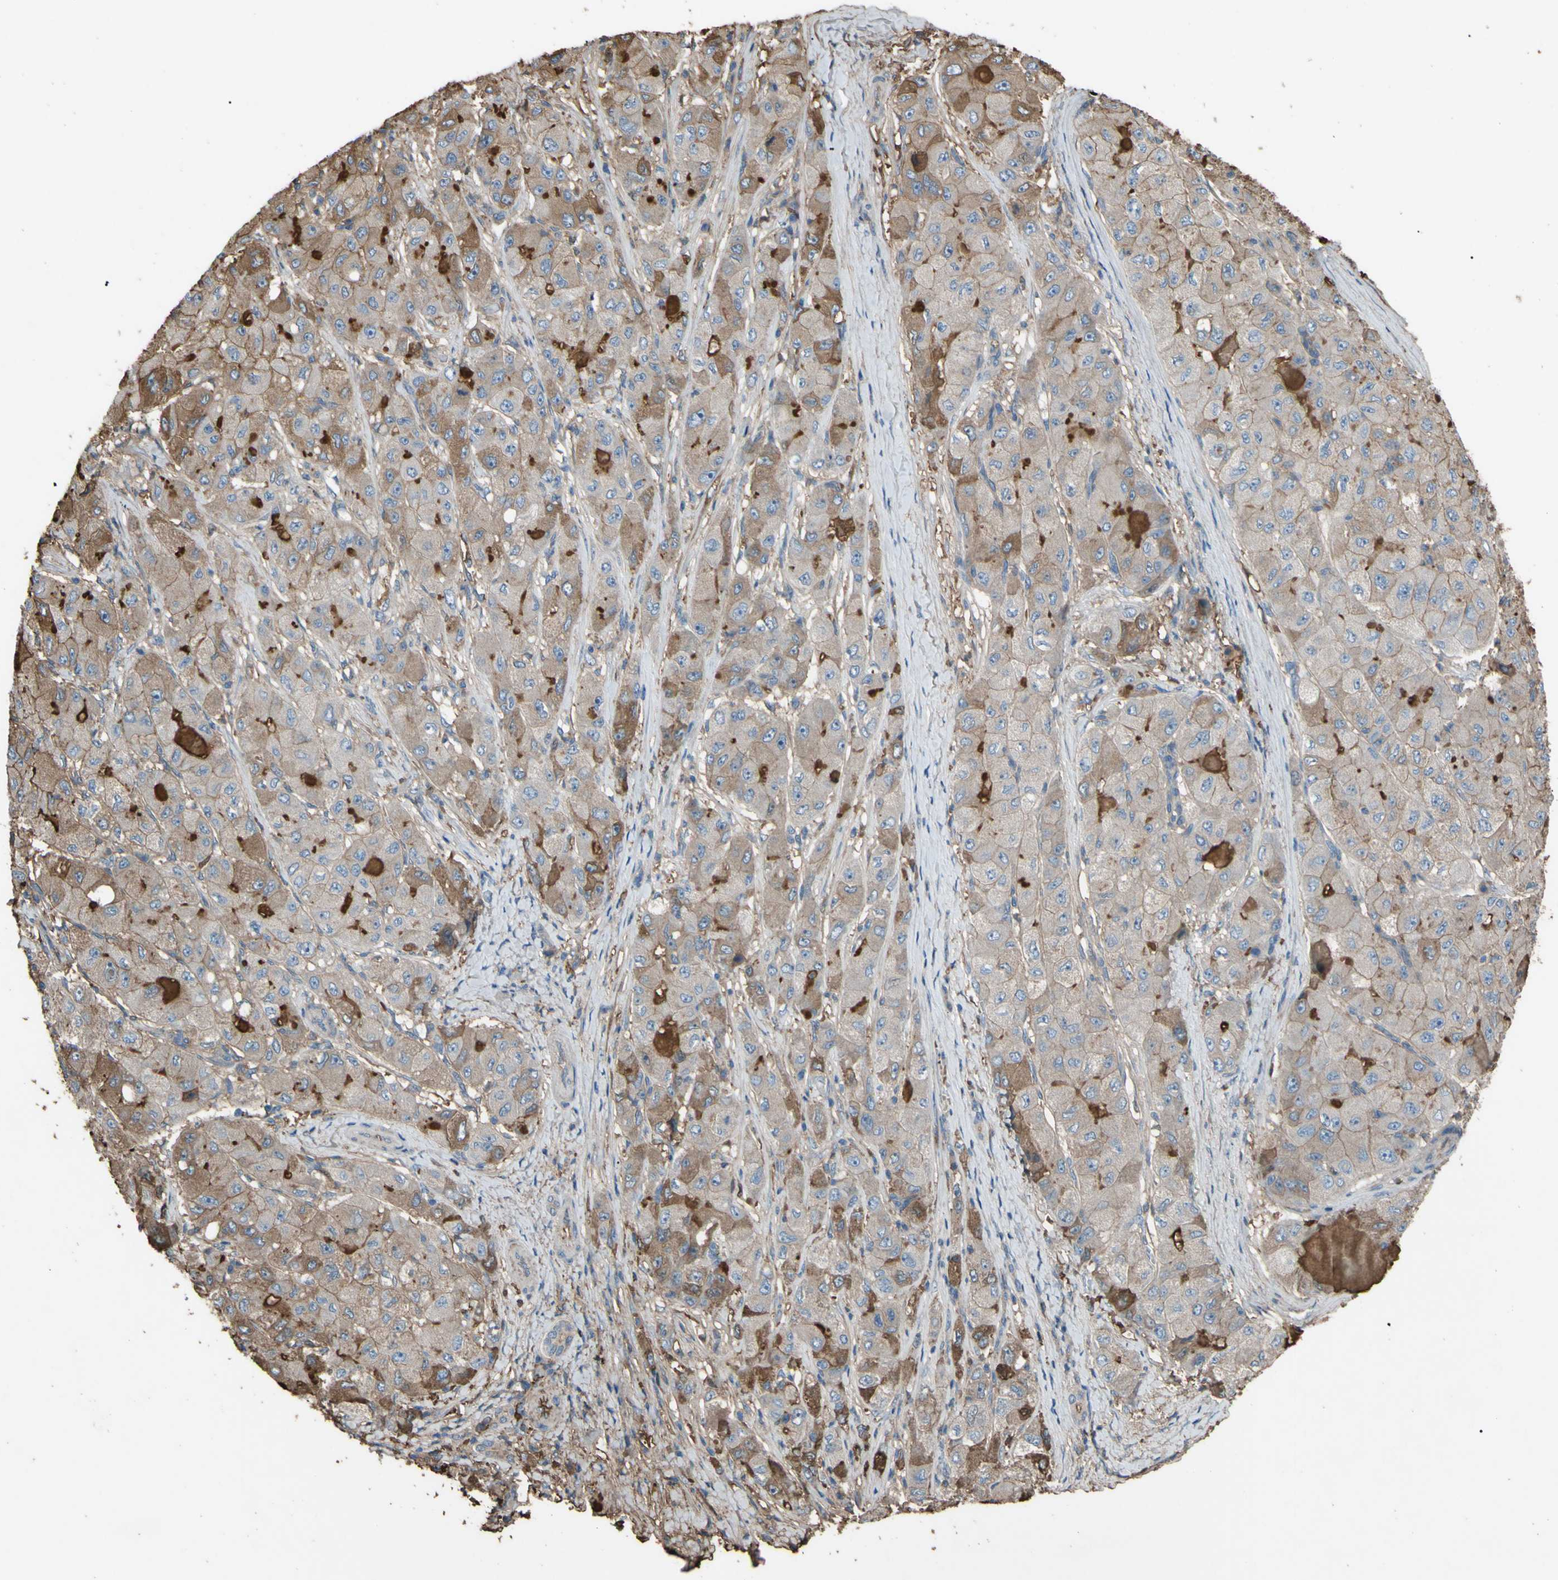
{"staining": {"intensity": "moderate", "quantity": "25%-75%", "location": "cytoplasmic/membranous"}, "tissue": "liver cancer", "cell_type": "Tumor cells", "image_type": "cancer", "snomed": [{"axis": "morphology", "description": "Carcinoma, Hepatocellular, NOS"}, {"axis": "topography", "description": "Liver"}], "caption": "Immunohistochemistry (IHC) histopathology image of liver cancer stained for a protein (brown), which shows medium levels of moderate cytoplasmic/membranous expression in approximately 25%-75% of tumor cells.", "gene": "PTGDS", "patient": {"sex": "male", "age": 80}}